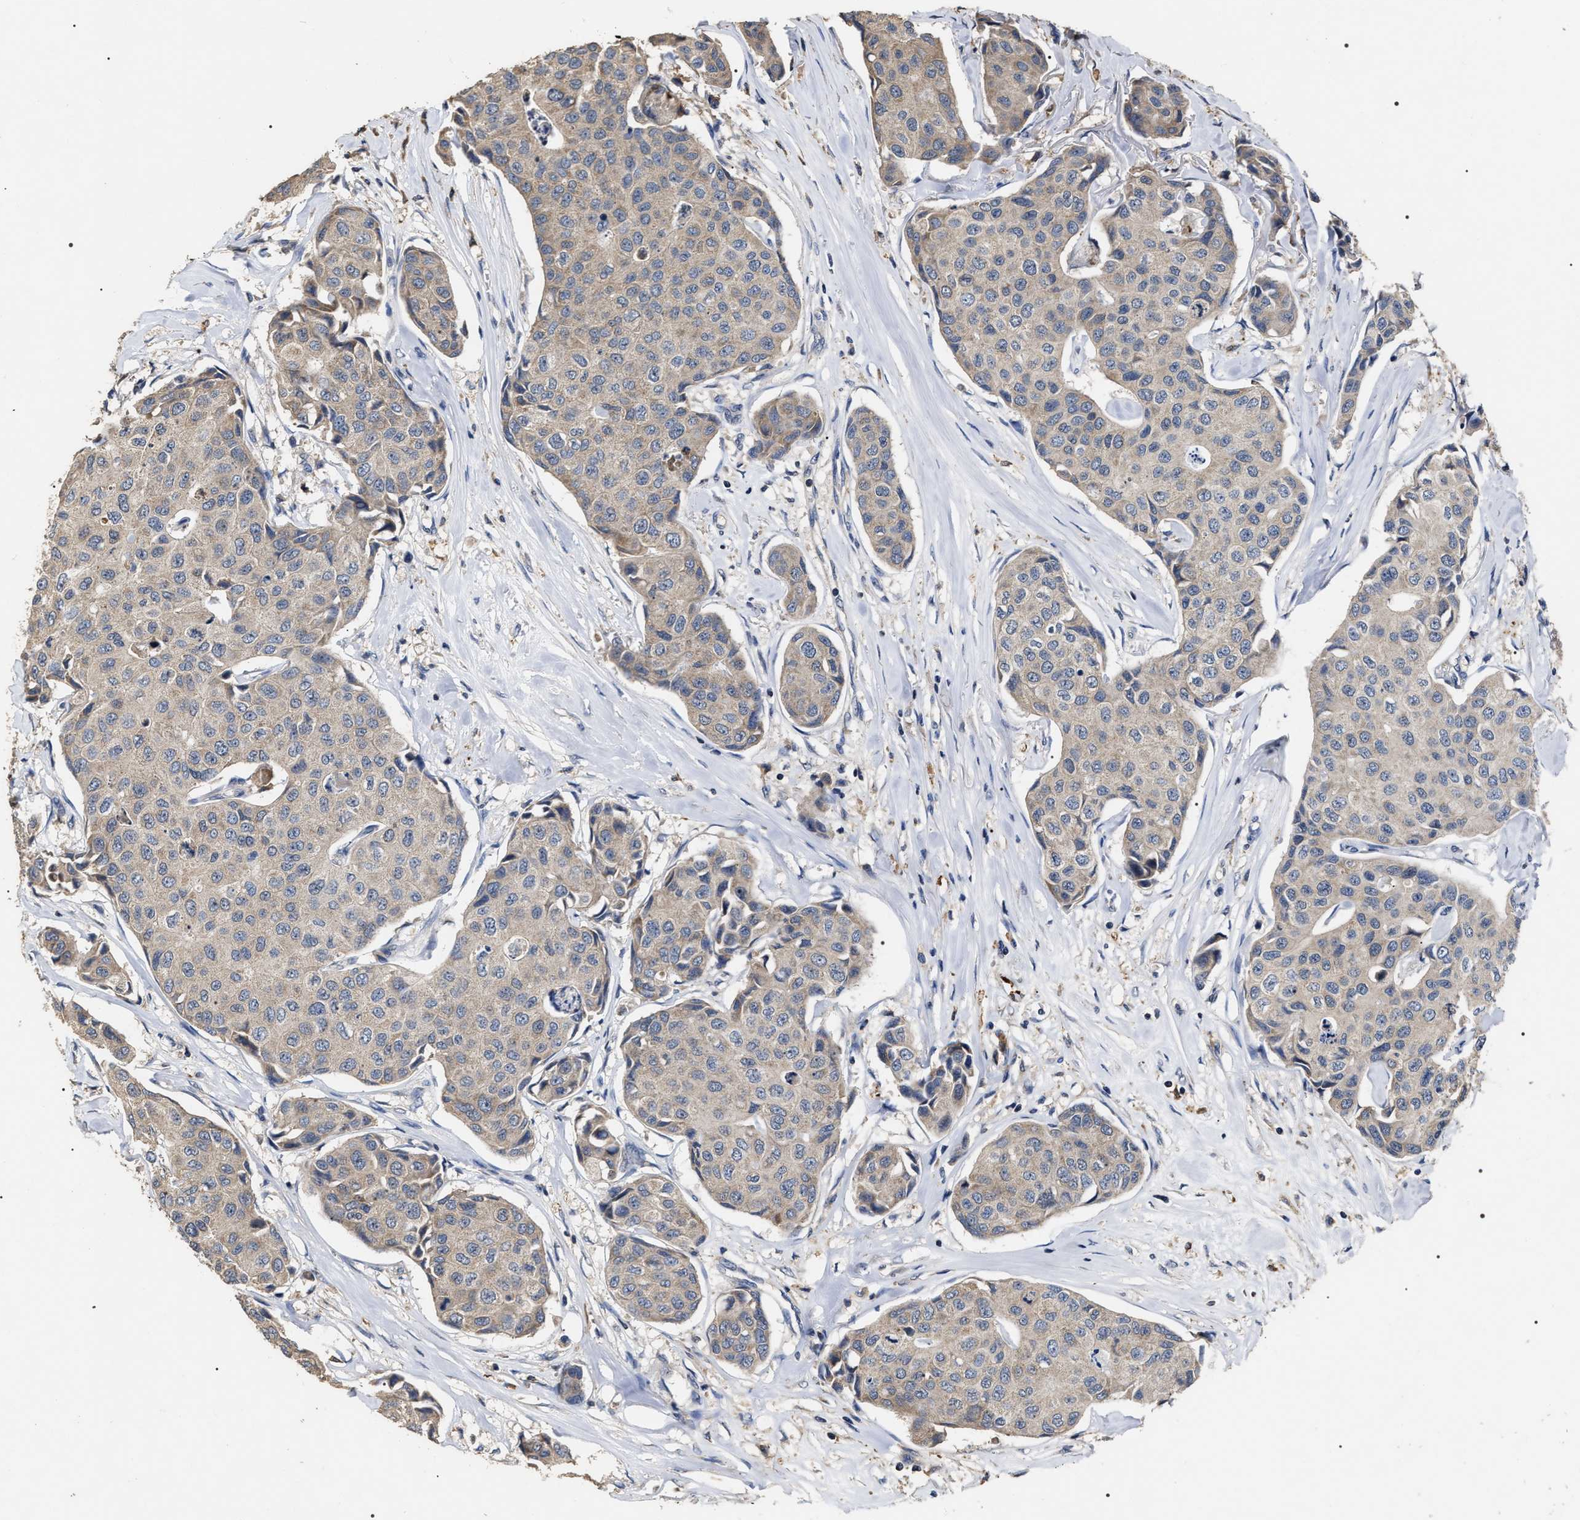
{"staining": {"intensity": "weak", "quantity": ">75%", "location": "cytoplasmic/membranous"}, "tissue": "breast cancer", "cell_type": "Tumor cells", "image_type": "cancer", "snomed": [{"axis": "morphology", "description": "Duct carcinoma"}, {"axis": "topography", "description": "Breast"}], "caption": "A brown stain shows weak cytoplasmic/membranous expression of a protein in breast cancer tumor cells.", "gene": "UPF3A", "patient": {"sex": "female", "age": 80}}